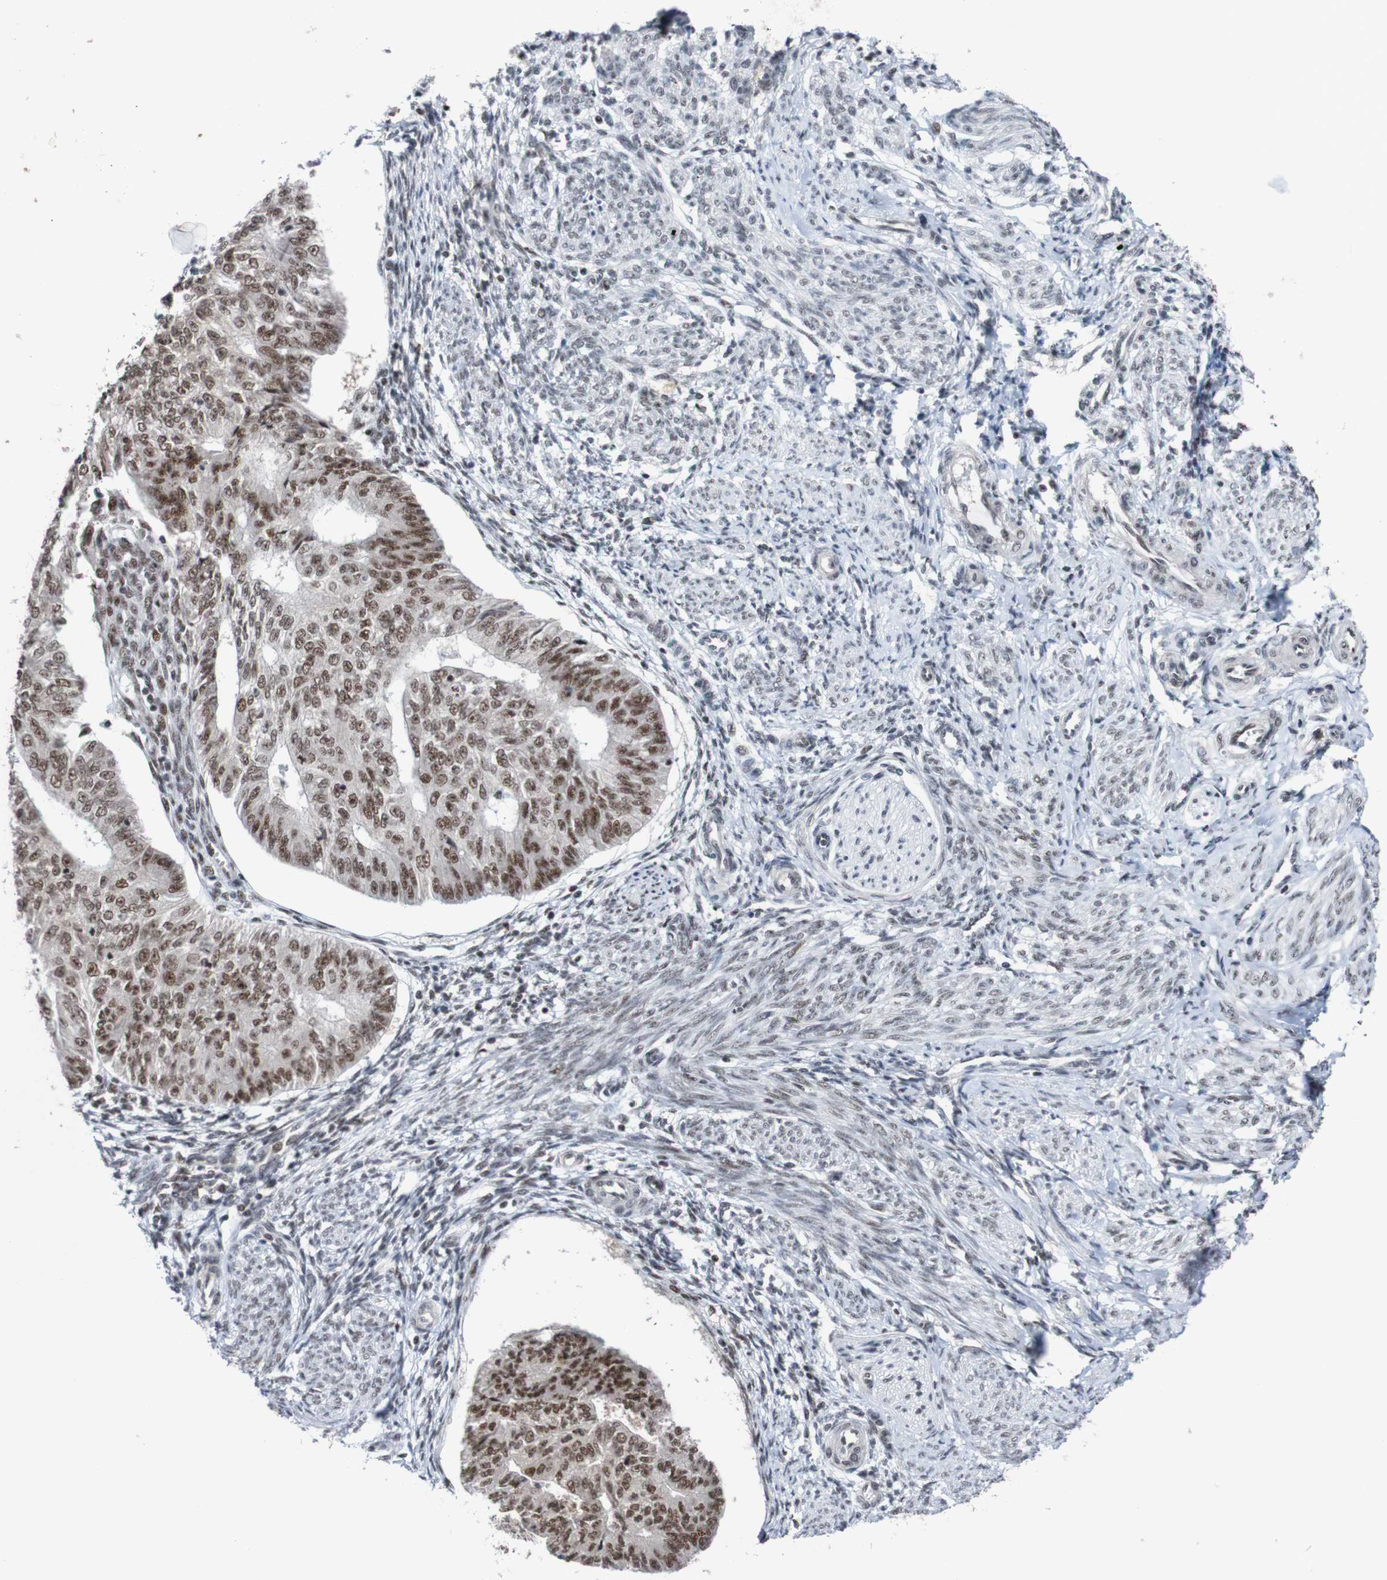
{"staining": {"intensity": "moderate", "quantity": ">75%", "location": "nuclear"}, "tissue": "endometrial cancer", "cell_type": "Tumor cells", "image_type": "cancer", "snomed": [{"axis": "morphology", "description": "Adenocarcinoma, NOS"}, {"axis": "topography", "description": "Endometrium"}], "caption": "IHC histopathology image of human endometrial cancer stained for a protein (brown), which exhibits medium levels of moderate nuclear positivity in about >75% of tumor cells.", "gene": "CDC5L", "patient": {"sex": "female", "age": 32}}